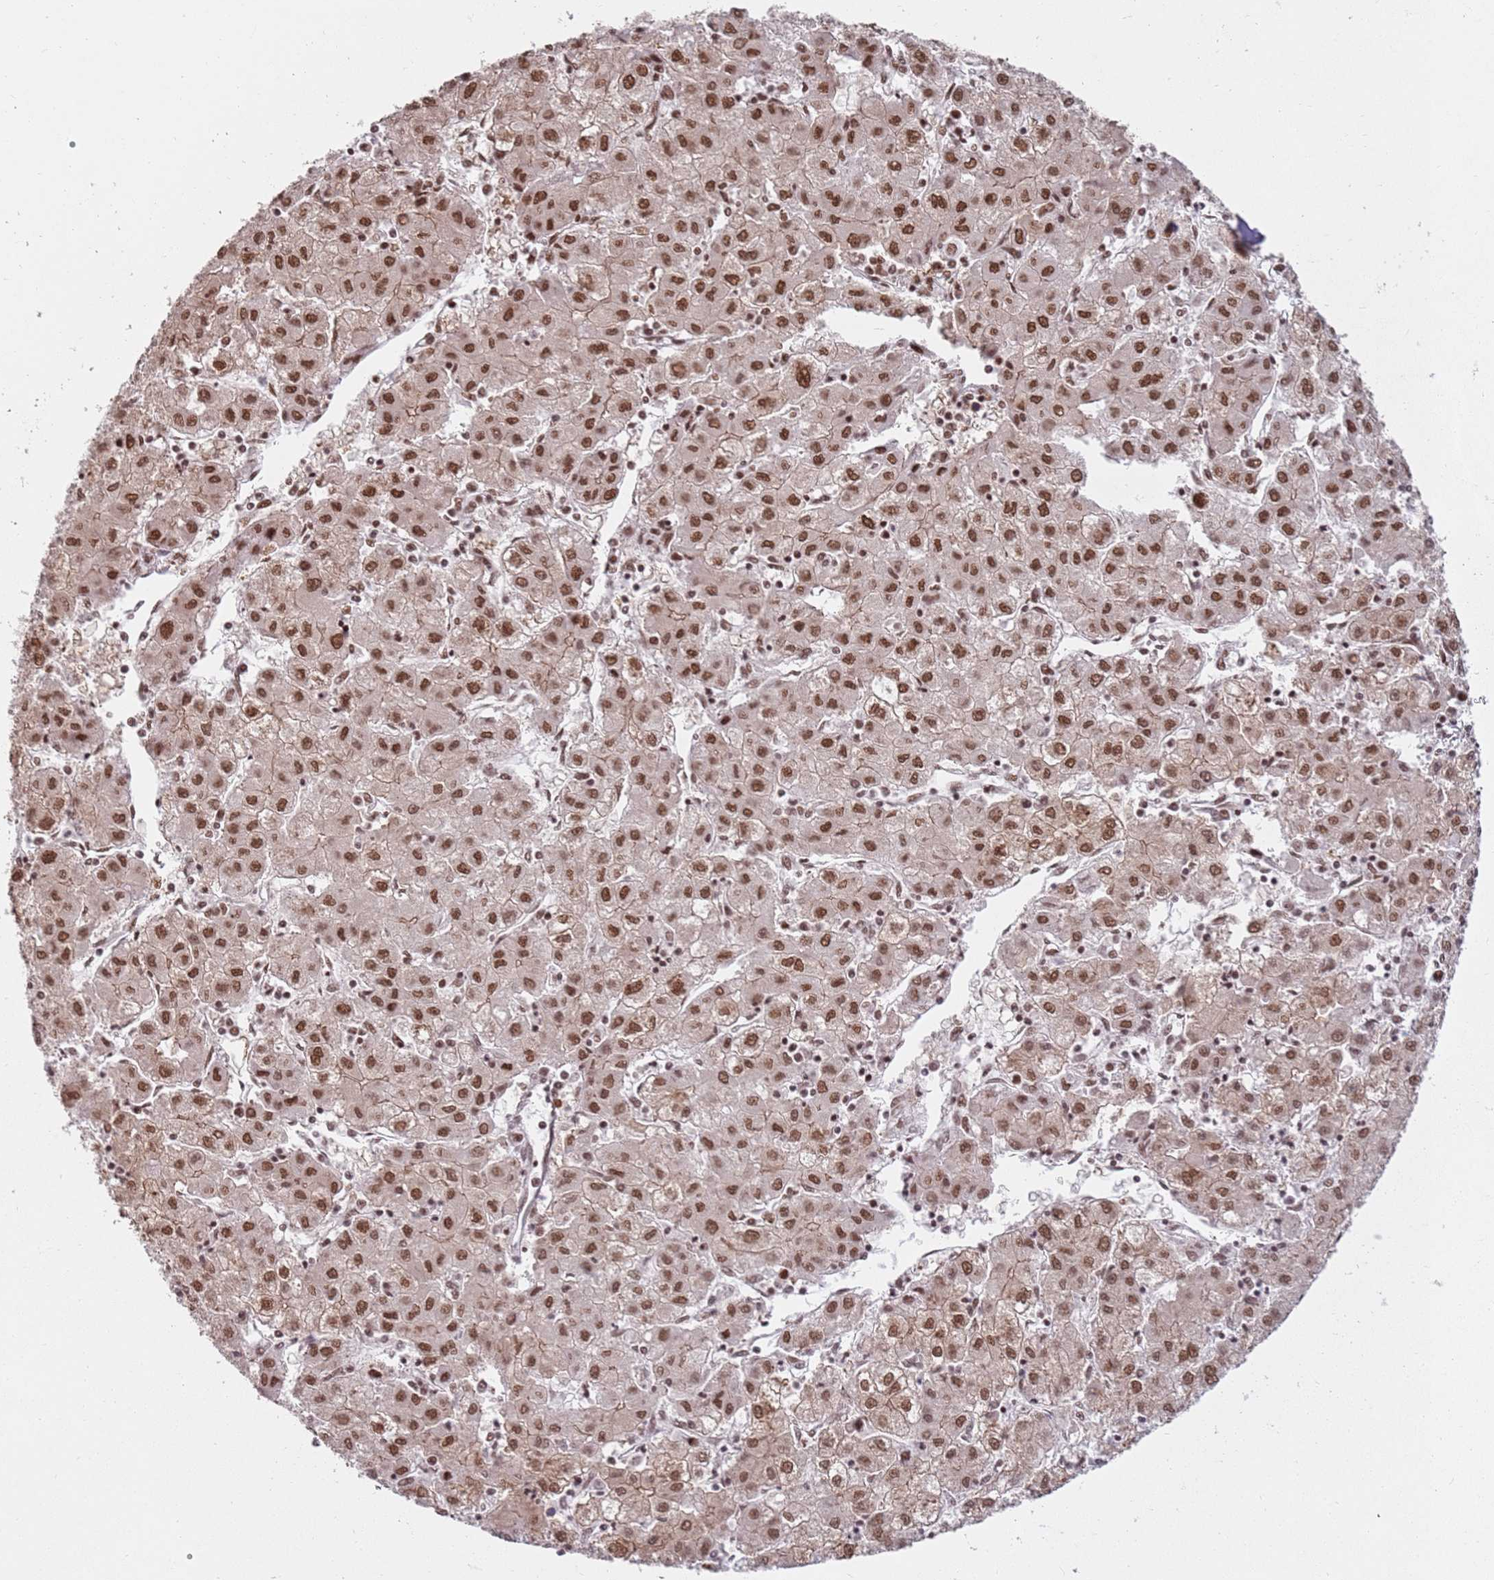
{"staining": {"intensity": "moderate", "quantity": ">75%", "location": "nuclear"}, "tissue": "liver cancer", "cell_type": "Tumor cells", "image_type": "cancer", "snomed": [{"axis": "morphology", "description": "Carcinoma, Hepatocellular, NOS"}, {"axis": "topography", "description": "Liver"}], "caption": "Liver cancer (hepatocellular carcinoma) stained with a brown dye reveals moderate nuclear positive staining in approximately >75% of tumor cells.", "gene": "TENT4A", "patient": {"sex": "male", "age": 72}}